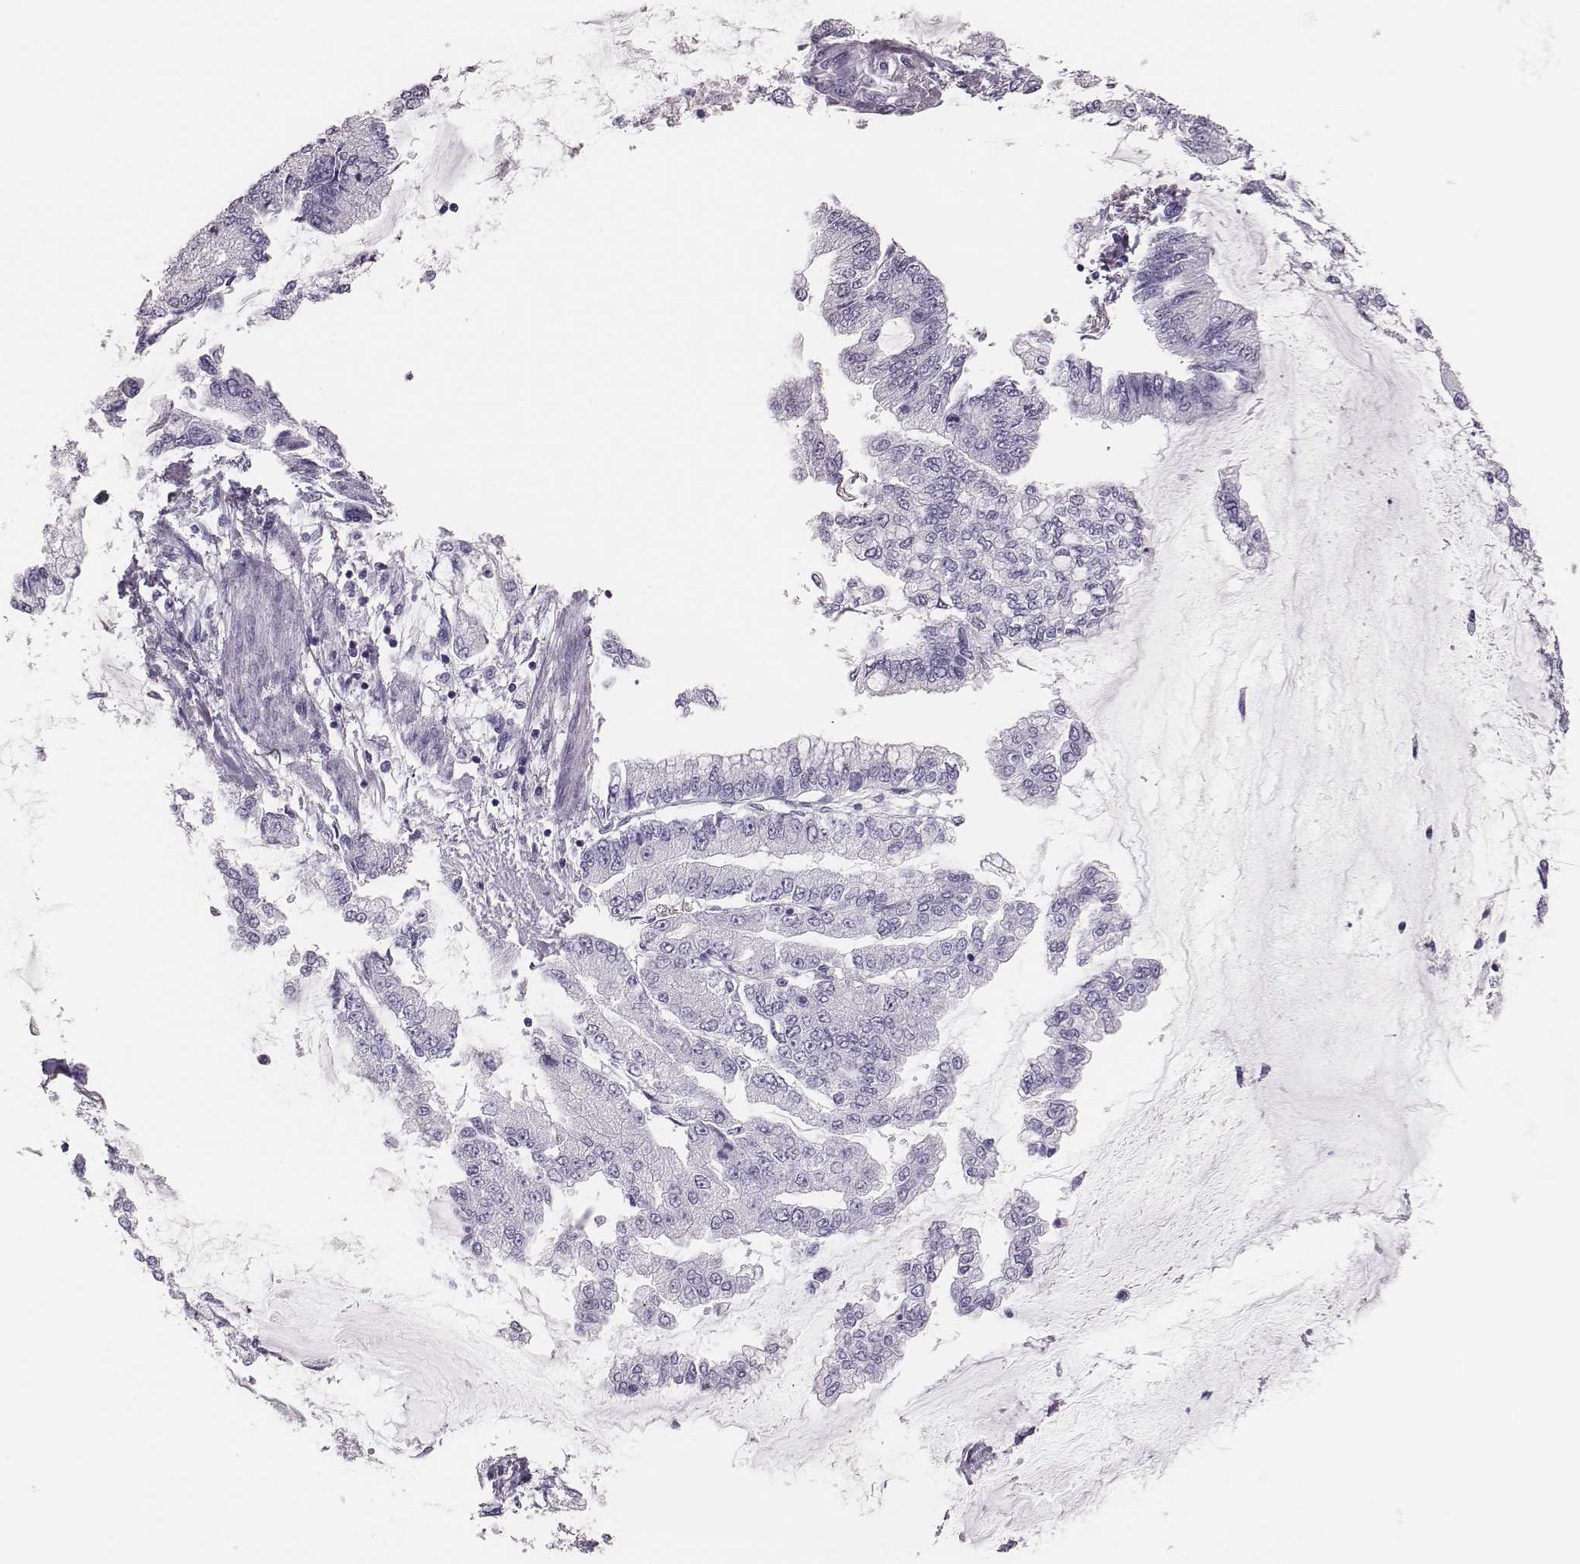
{"staining": {"intensity": "negative", "quantity": "none", "location": "none"}, "tissue": "stomach cancer", "cell_type": "Tumor cells", "image_type": "cancer", "snomed": [{"axis": "morphology", "description": "Adenocarcinoma, NOS"}, {"axis": "topography", "description": "Stomach, upper"}], "caption": "Immunohistochemistry (IHC) of adenocarcinoma (stomach) displays no positivity in tumor cells. (DAB (3,3'-diaminobenzidine) immunohistochemistry with hematoxylin counter stain).", "gene": "H1-6", "patient": {"sex": "female", "age": 74}}